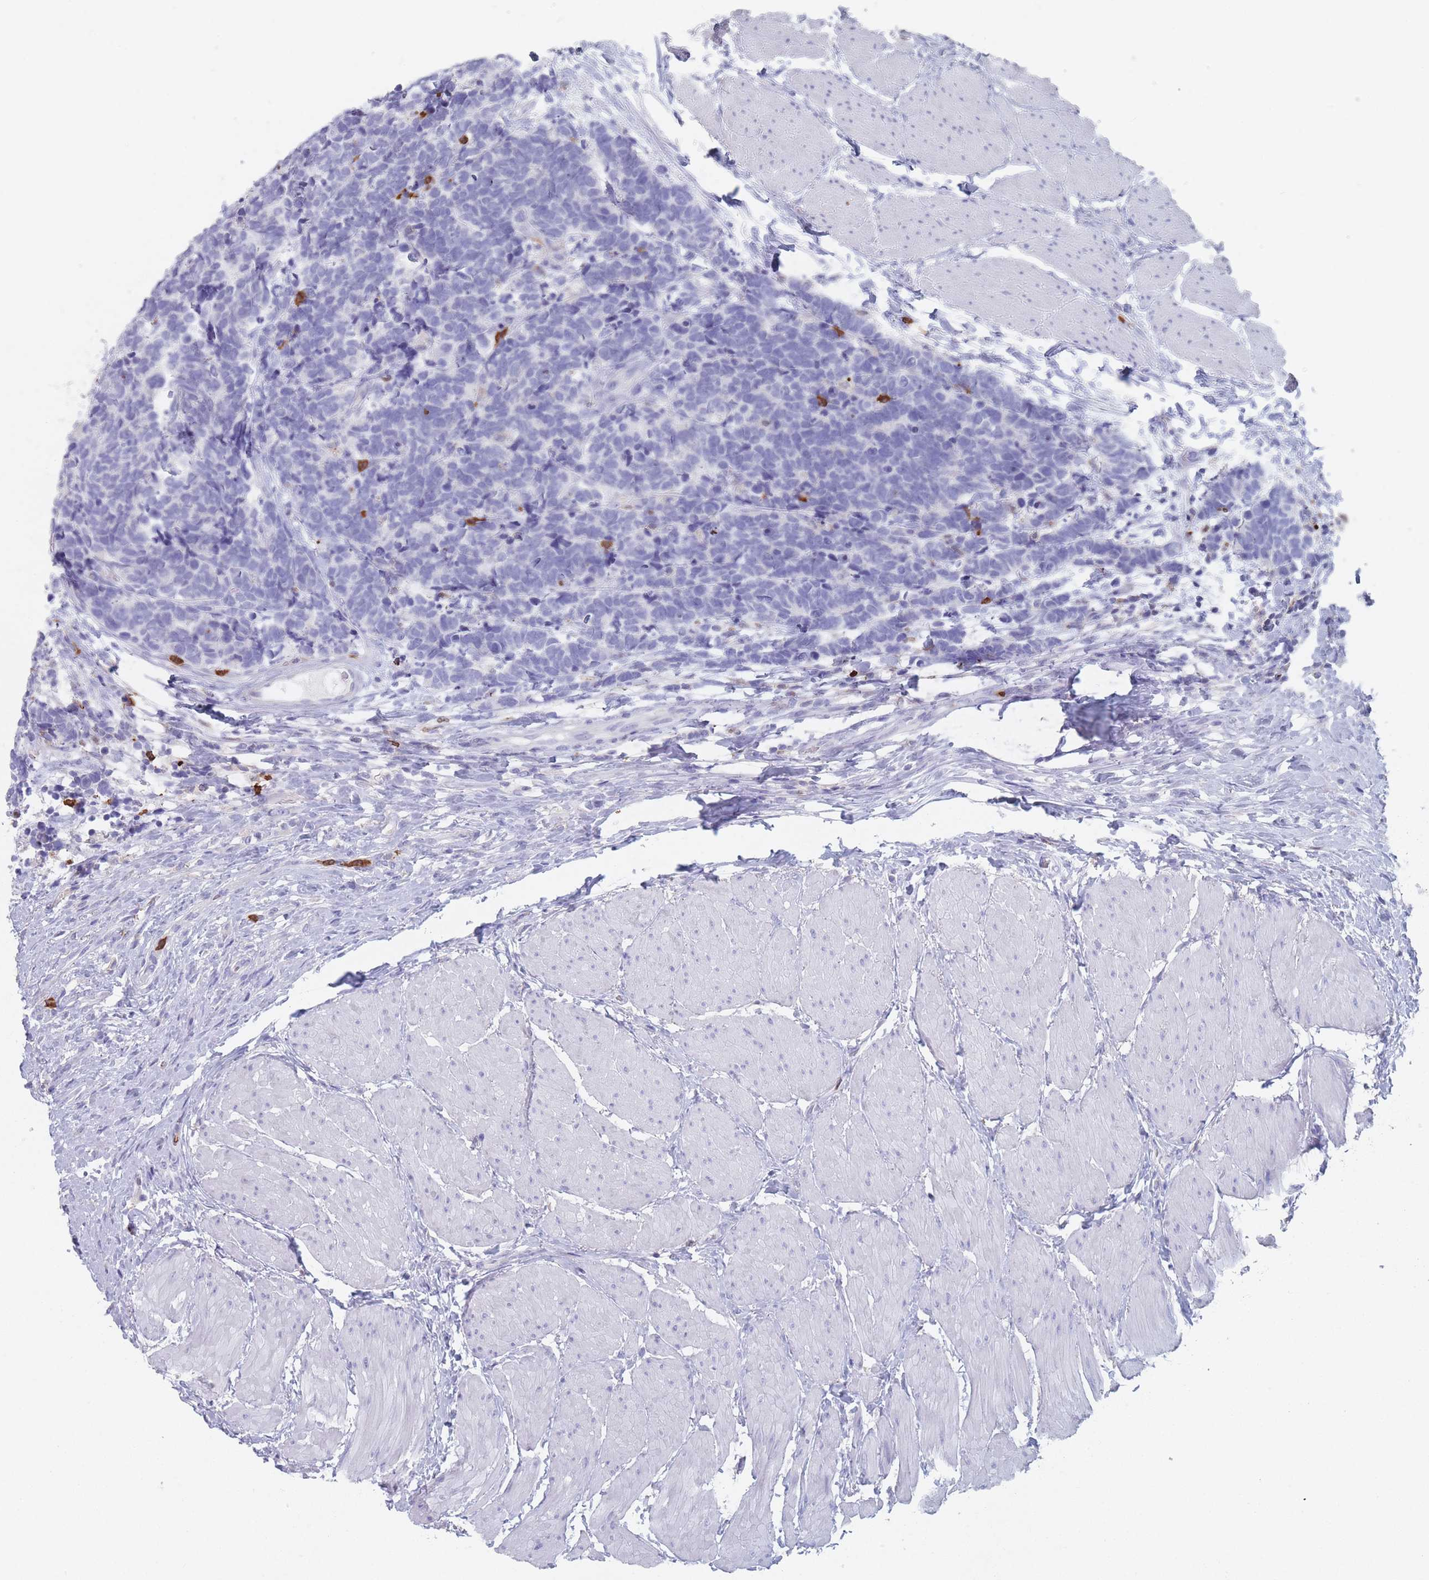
{"staining": {"intensity": "negative", "quantity": "none", "location": "none"}, "tissue": "carcinoid", "cell_type": "Tumor cells", "image_type": "cancer", "snomed": [{"axis": "morphology", "description": "Carcinoma, NOS"}, {"axis": "morphology", "description": "Carcinoid, malignant, NOS"}, {"axis": "topography", "description": "Urinary bladder"}], "caption": "The micrograph demonstrates no significant staining in tumor cells of carcinoma.", "gene": "ATP1A3", "patient": {"sex": "male", "age": 57}}